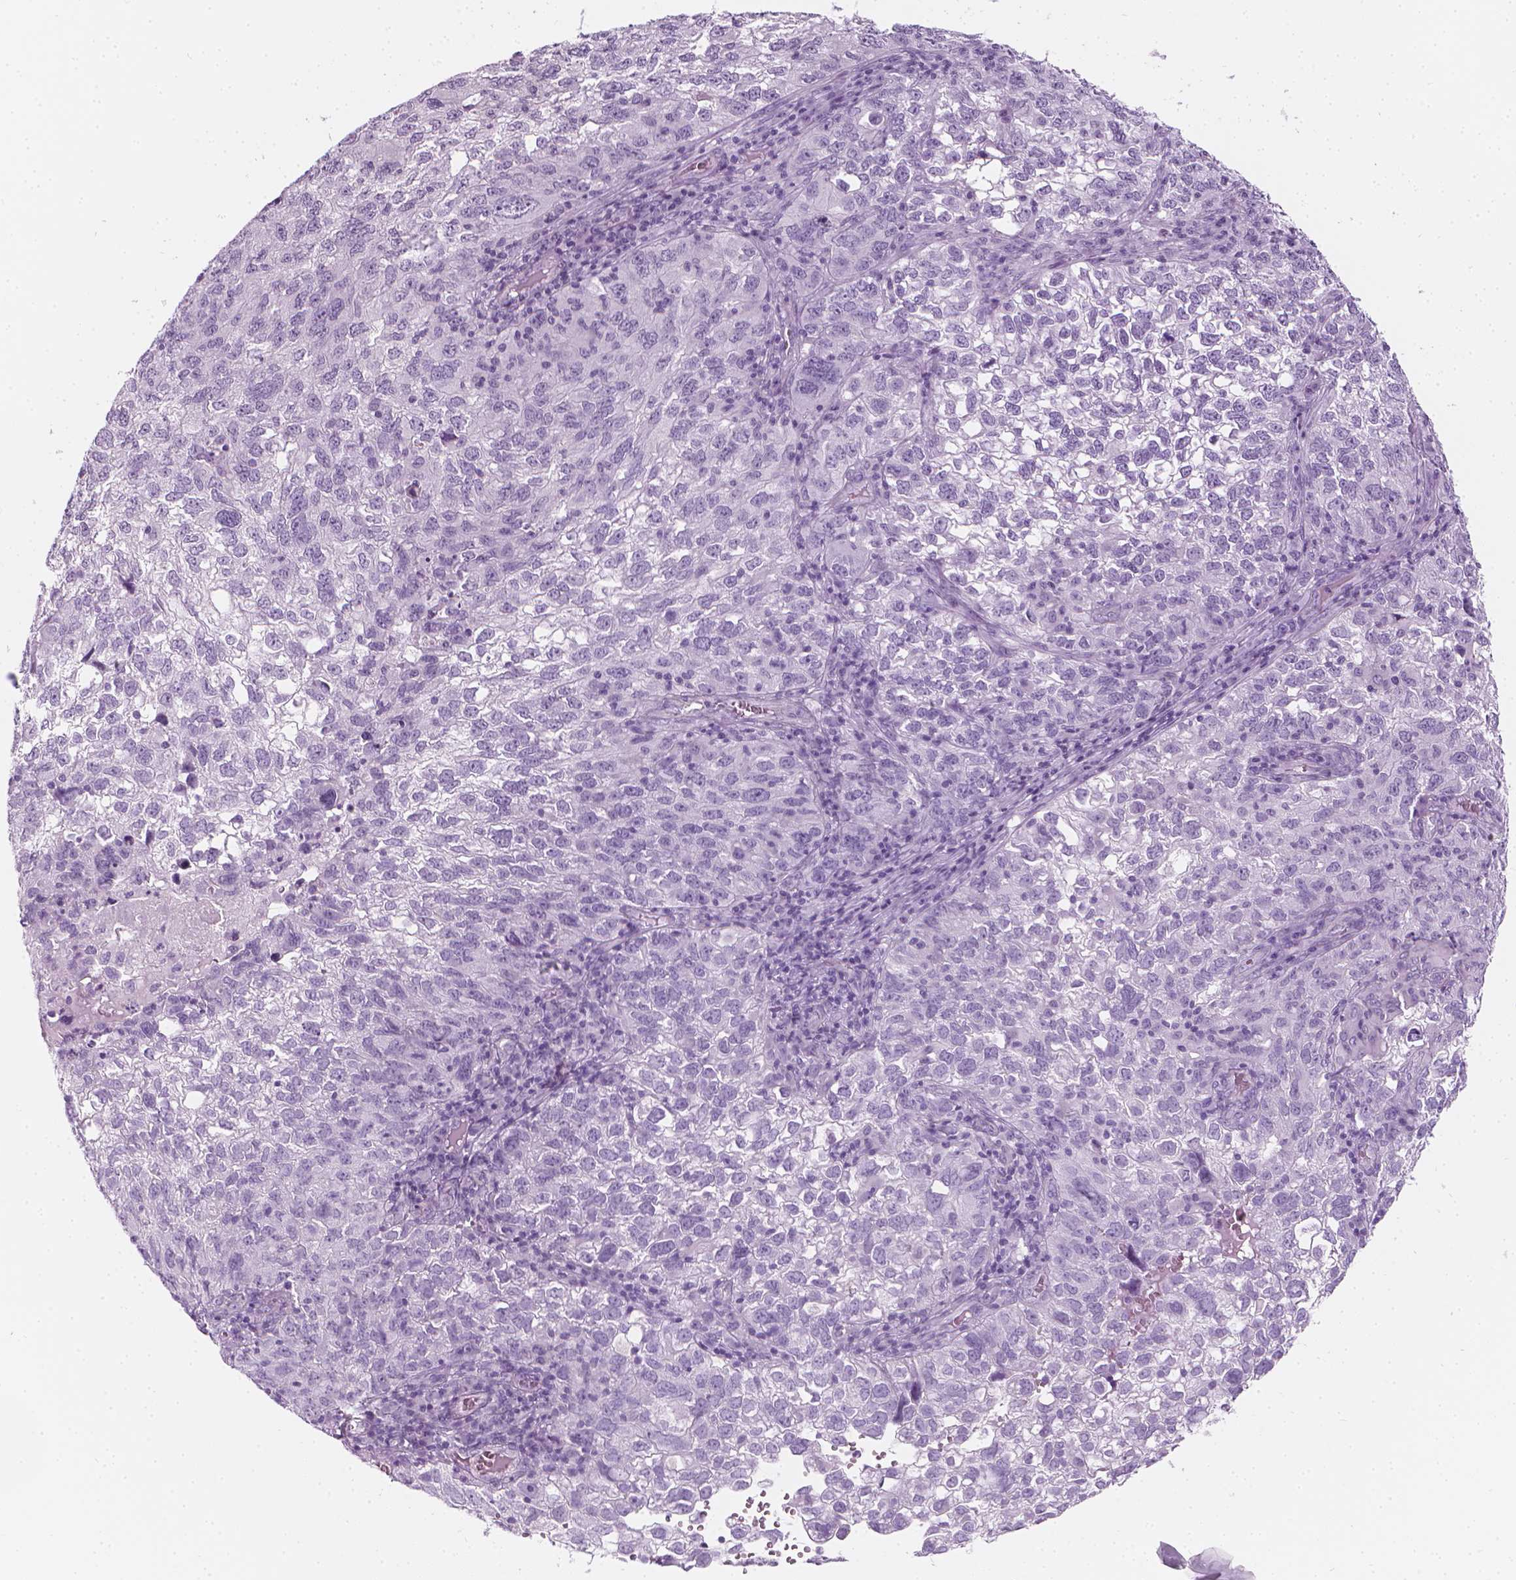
{"staining": {"intensity": "negative", "quantity": "none", "location": "none"}, "tissue": "cervical cancer", "cell_type": "Tumor cells", "image_type": "cancer", "snomed": [{"axis": "morphology", "description": "Squamous cell carcinoma, NOS"}, {"axis": "topography", "description": "Cervix"}], "caption": "Immunohistochemistry image of human cervical squamous cell carcinoma stained for a protein (brown), which demonstrates no staining in tumor cells.", "gene": "SCG3", "patient": {"sex": "female", "age": 55}}